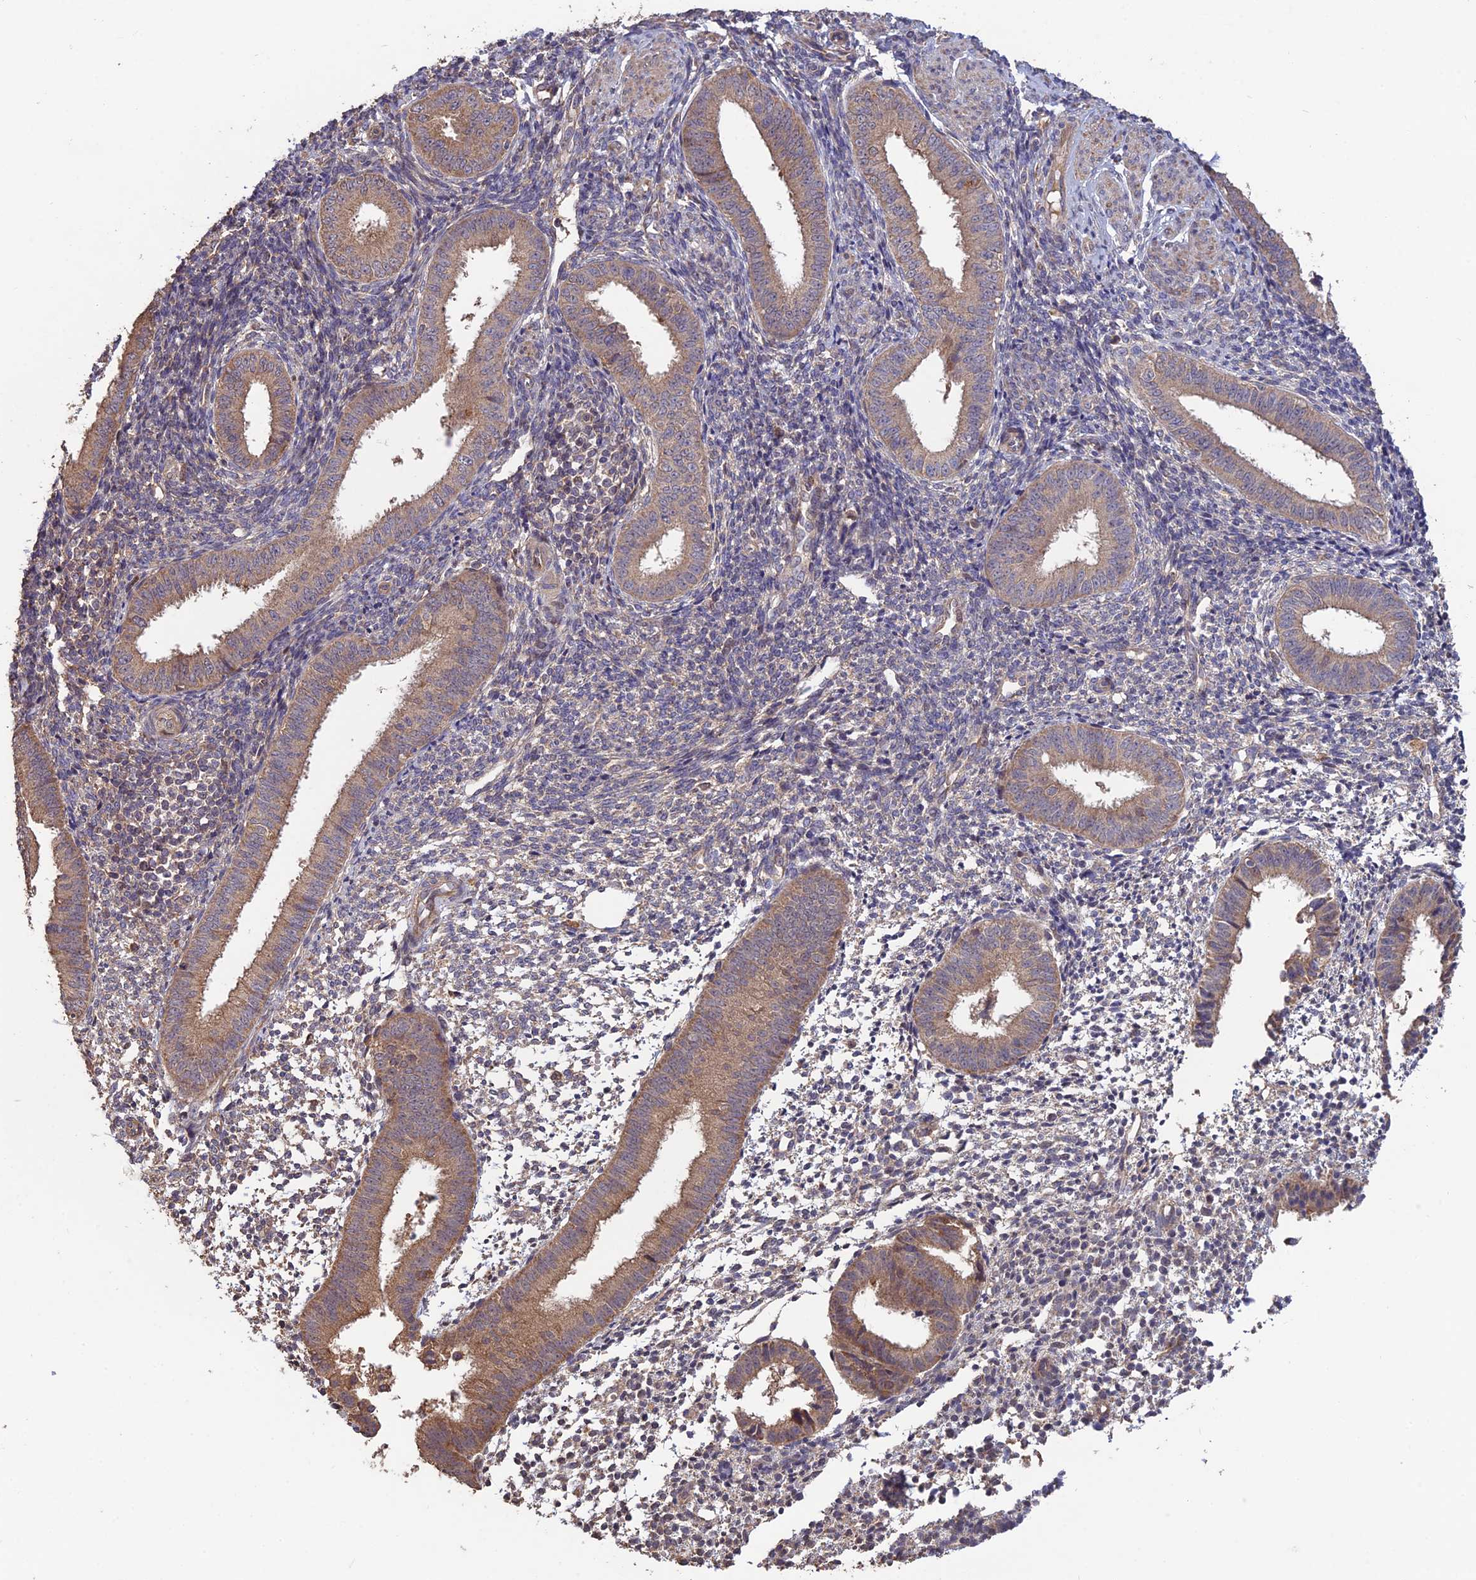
{"staining": {"intensity": "weak", "quantity": "<25%", "location": "cytoplasmic/membranous"}, "tissue": "endometrium", "cell_type": "Cells in endometrial stroma", "image_type": "normal", "snomed": [{"axis": "morphology", "description": "Normal tissue, NOS"}, {"axis": "topography", "description": "Uterus"}, {"axis": "topography", "description": "Endometrium"}], "caption": "Cells in endometrial stroma show no significant positivity in benign endometrium. (Stains: DAB (3,3'-diaminobenzidine) immunohistochemistry (IHC) with hematoxylin counter stain, Microscopy: brightfield microscopy at high magnification).", "gene": "SHISA5", "patient": {"sex": "female", "age": 48}}